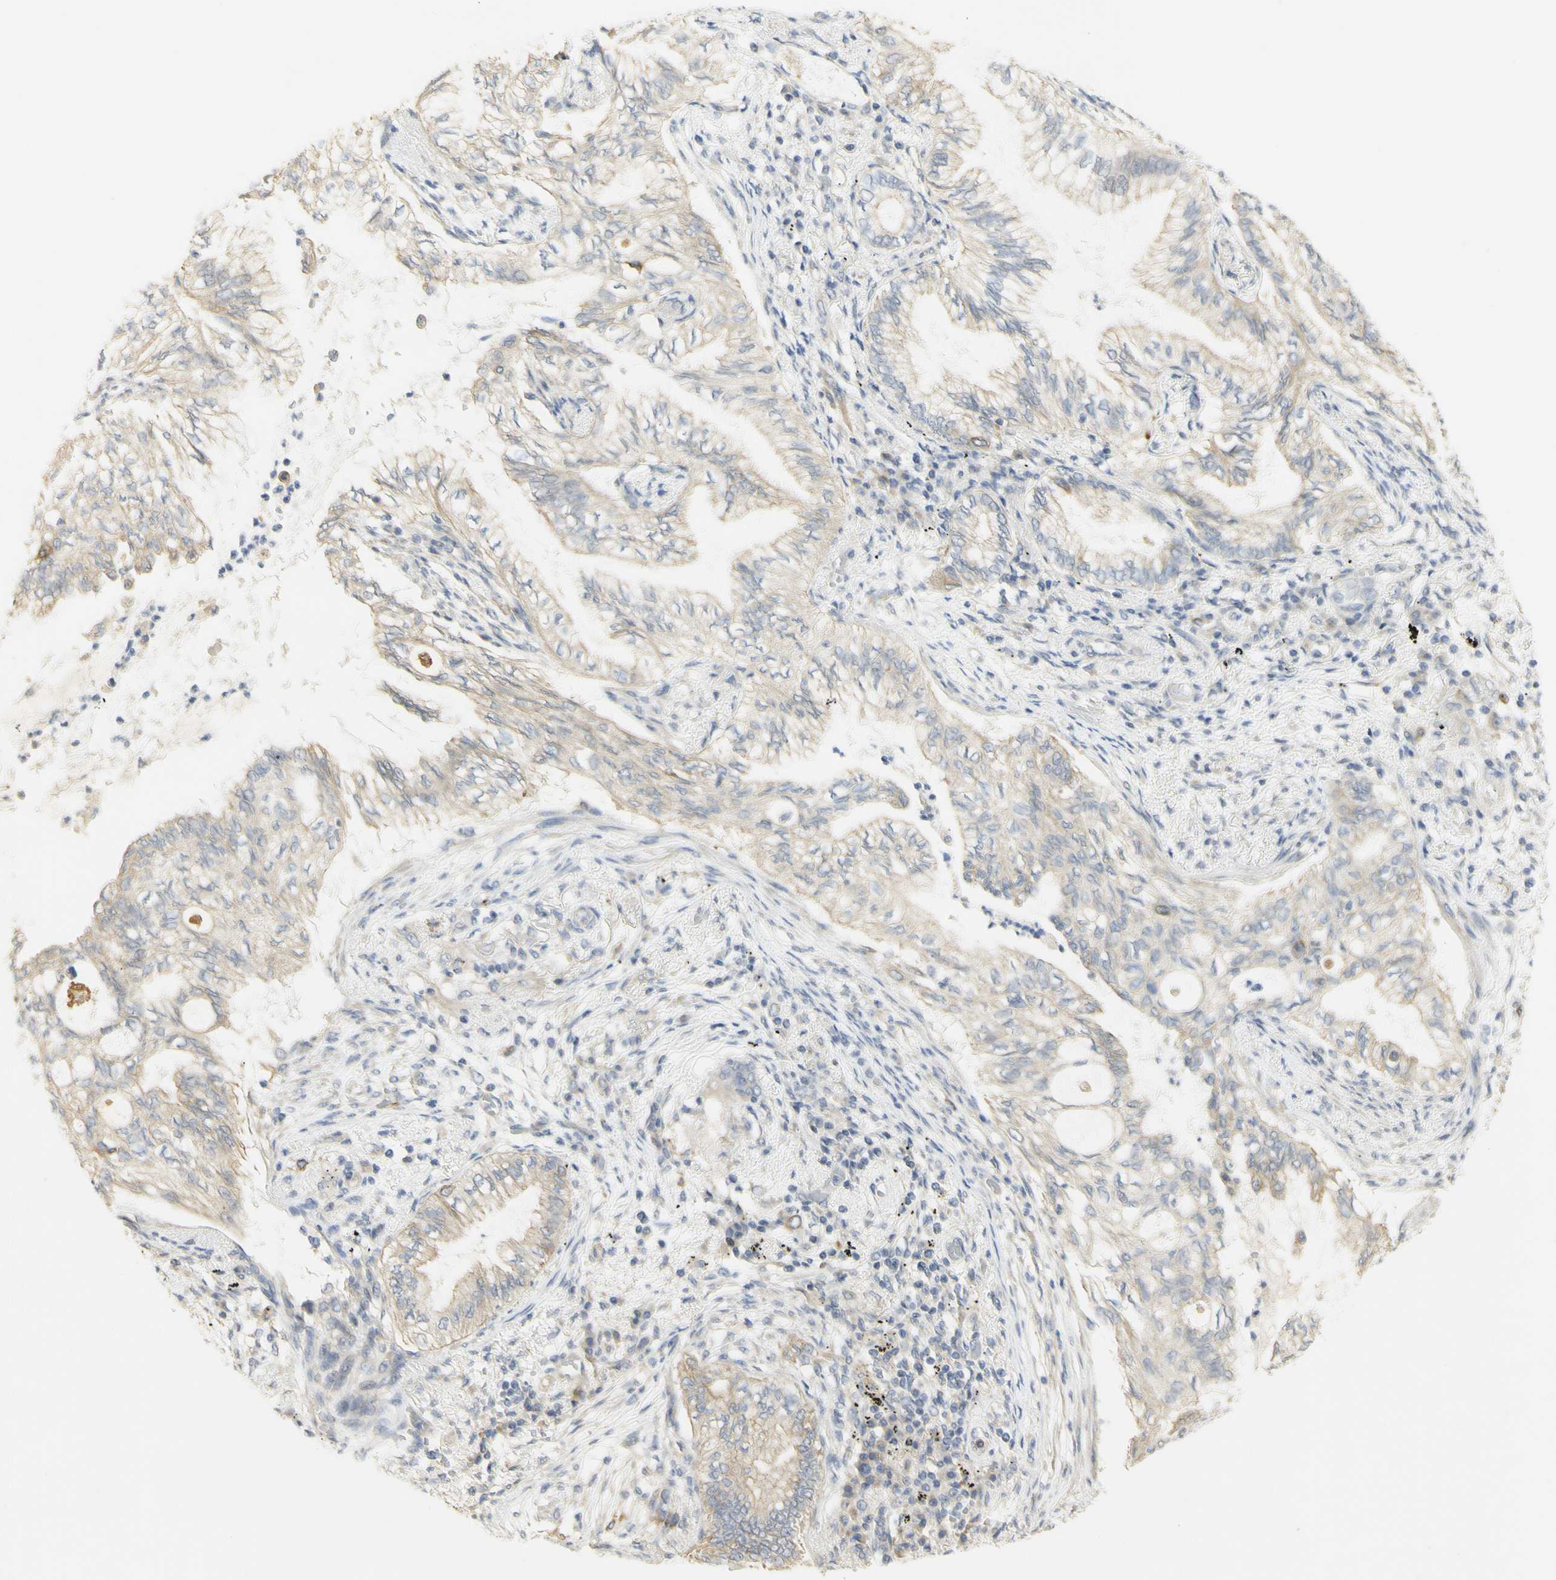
{"staining": {"intensity": "weak", "quantity": ">75%", "location": "cytoplasmic/membranous"}, "tissue": "lung cancer", "cell_type": "Tumor cells", "image_type": "cancer", "snomed": [{"axis": "morphology", "description": "Normal tissue, NOS"}, {"axis": "morphology", "description": "Adenocarcinoma, NOS"}, {"axis": "topography", "description": "Bronchus"}, {"axis": "topography", "description": "Lung"}], "caption": "DAB immunohistochemical staining of human lung adenocarcinoma shows weak cytoplasmic/membranous protein expression in approximately >75% of tumor cells. (DAB (3,3'-diaminobenzidine) IHC, brown staining for protein, blue staining for nuclei).", "gene": "KIF11", "patient": {"sex": "female", "age": 70}}